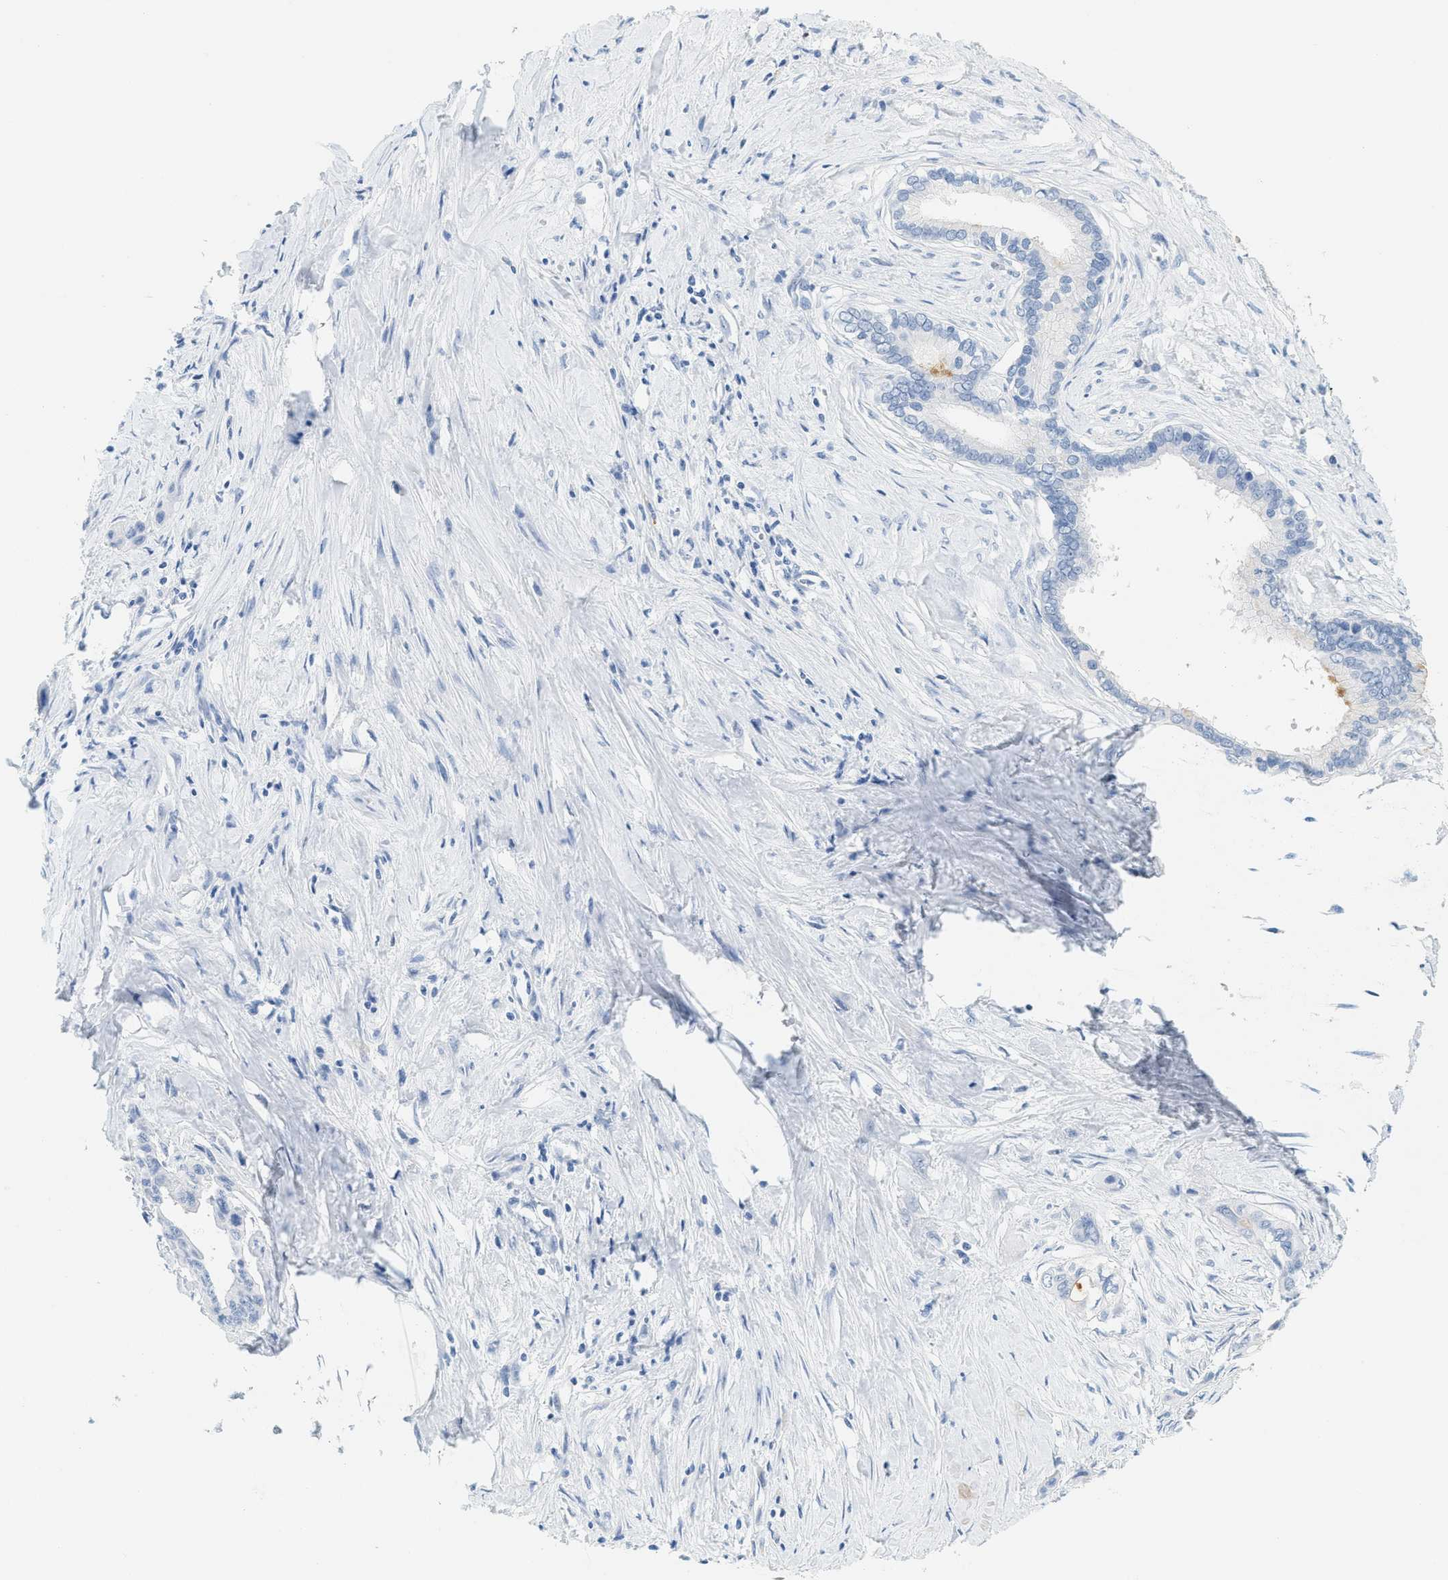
{"staining": {"intensity": "negative", "quantity": "none", "location": "none"}, "tissue": "pancreatic cancer", "cell_type": "Tumor cells", "image_type": "cancer", "snomed": [{"axis": "morphology", "description": "Adenocarcinoma, NOS"}, {"axis": "topography", "description": "Pancreas"}], "caption": "Immunohistochemistry of adenocarcinoma (pancreatic) demonstrates no positivity in tumor cells.", "gene": "LCN2", "patient": {"sex": "male", "age": 73}}